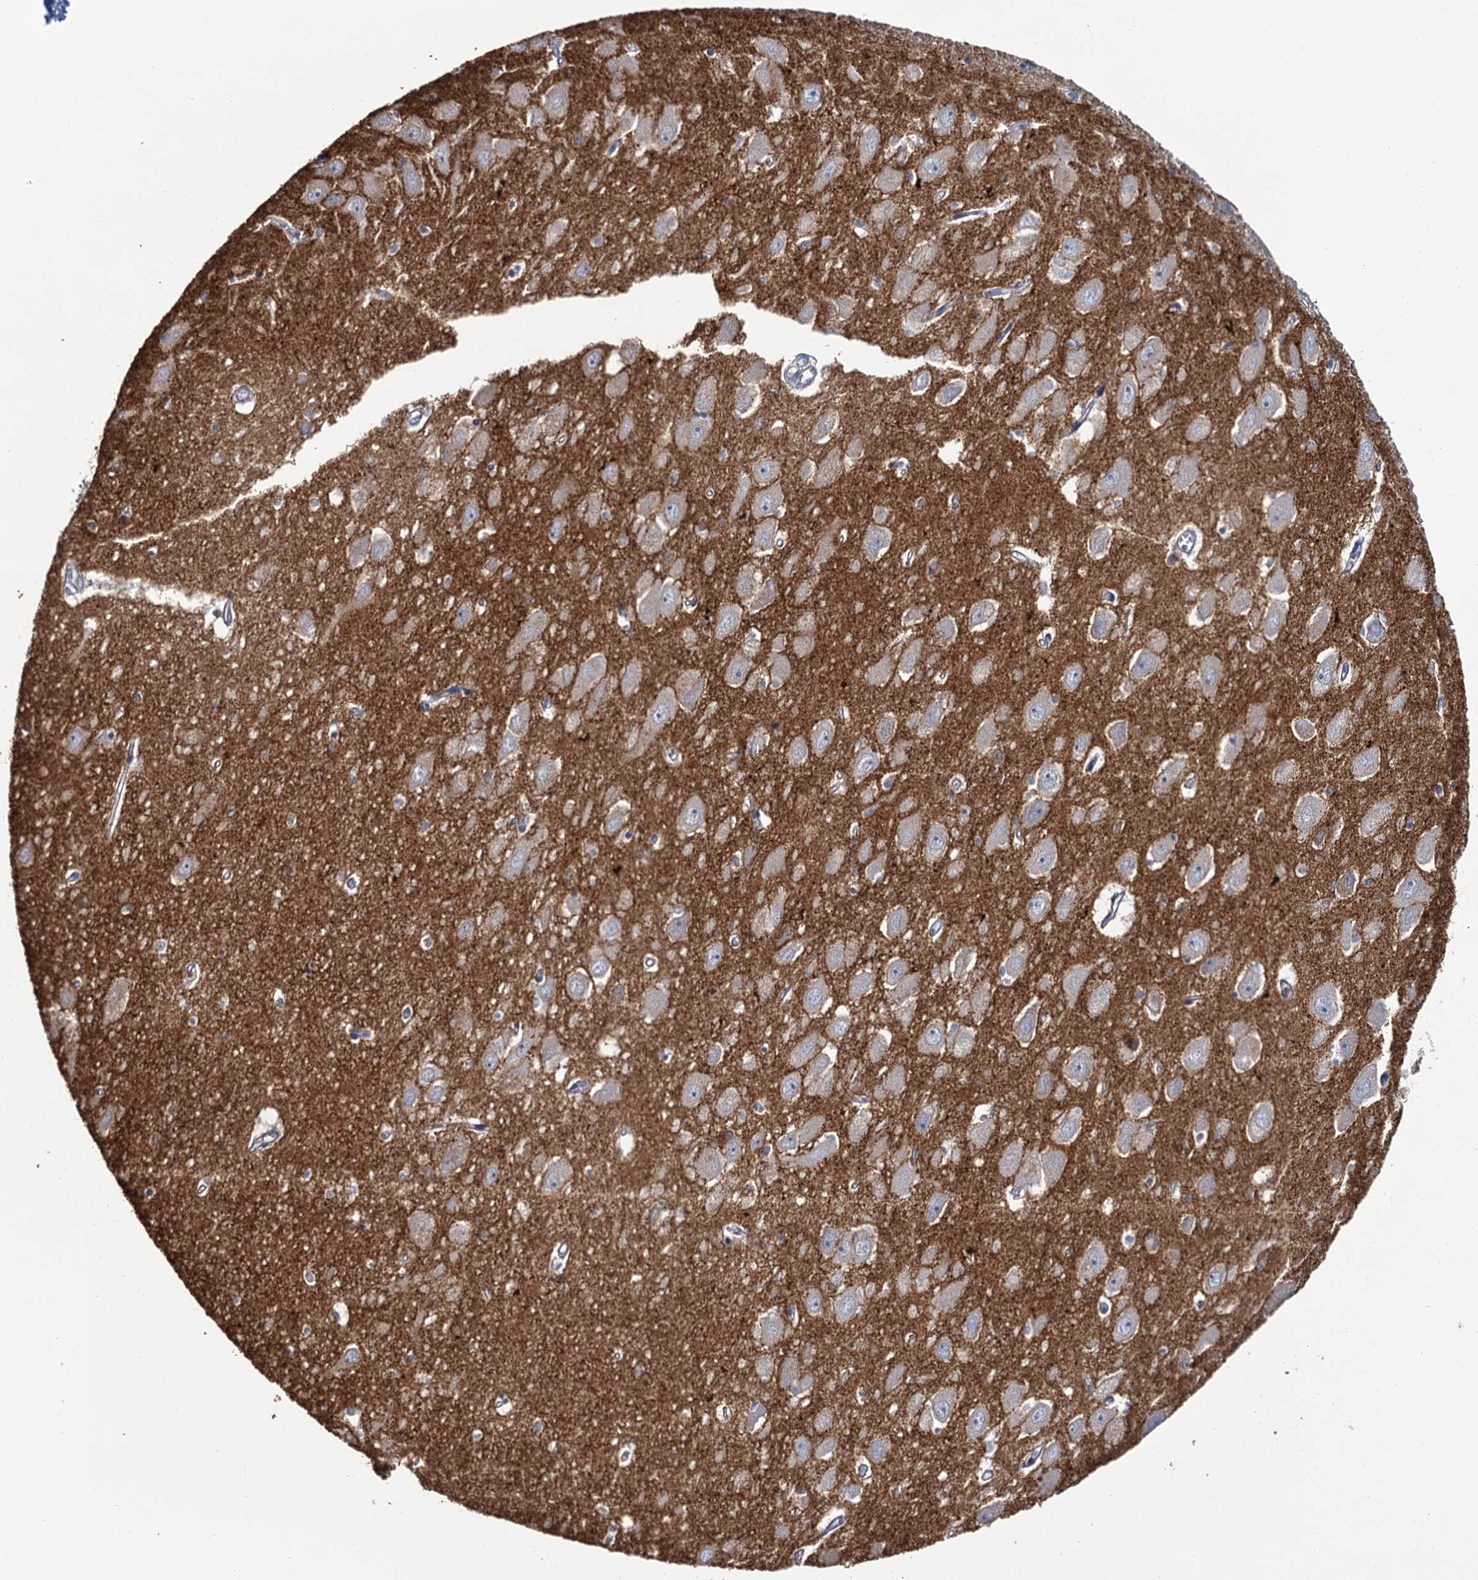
{"staining": {"intensity": "negative", "quantity": "none", "location": "none"}, "tissue": "hippocampus", "cell_type": "Glial cells", "image_type": "normal", "snomed": [{"axis": "morphology", "description": "Normal tissue, NOS"}, {"axis": "topography", "description": "Hippocampus"}], "caption": "The immunohistochemistry (IHC) photomicrograph has no significant expression in glial cells of hippocampus. The staining was performed using DAB to visualize the protein expression in brown, while the nuclei were stained in blue with hematoxylin (Magnification: 20x).", "gene": "SNCB", "patient": {"sex": "female", "age": 64}}